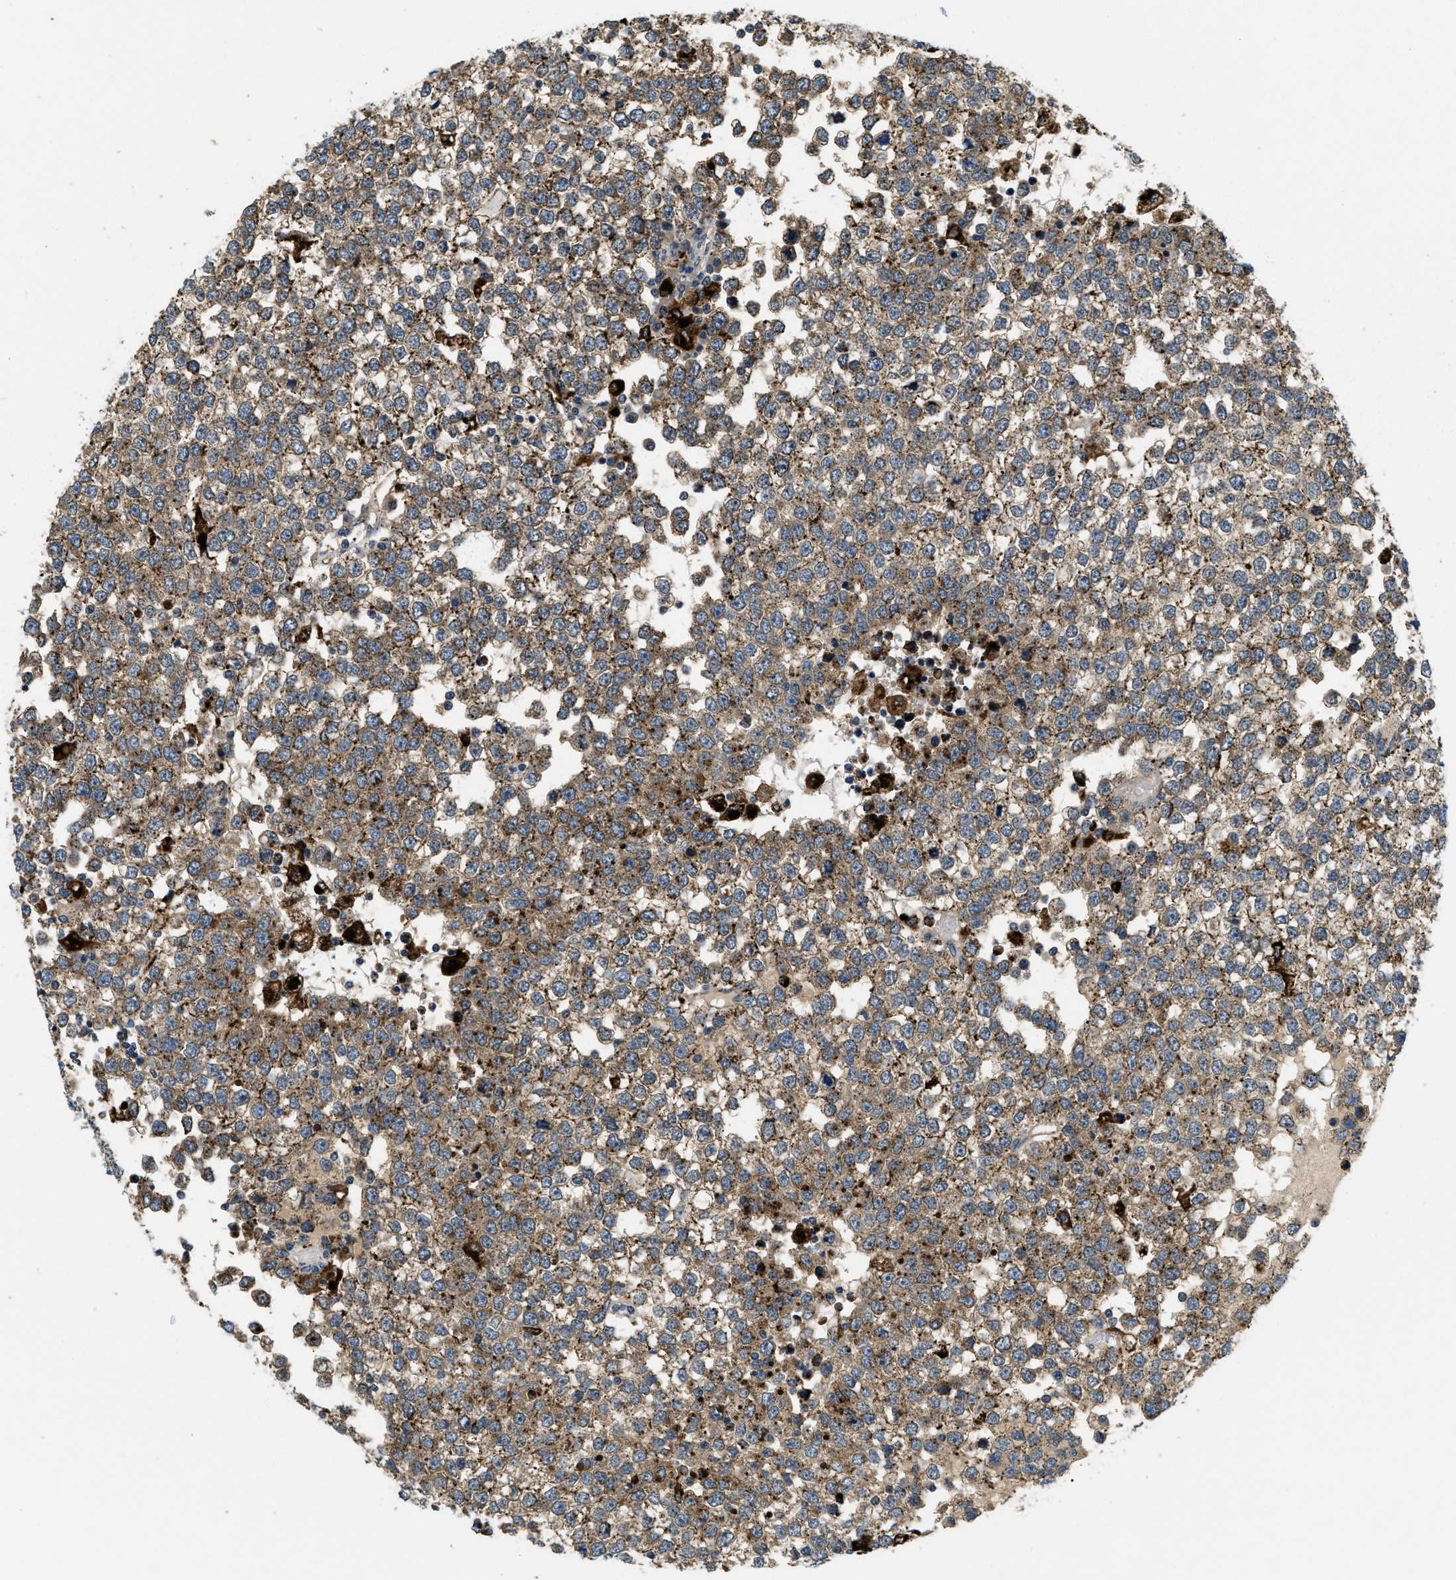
{"staining": {"intensity": "moderate", "quantity": ">75%", "location": "cytoplasmic/membranous"}, "tissue": "testis cancer", "cell_type": "Tumor cells", "image_type": "cancer", "snomed": [{"axis": "morphology", "description": "Seminoma, NOS"}, {"axis": "topography", "description": "Testis"}], "caption": "Testis cancer (seminoma) tissue displays moderate cytoplasmic/membranous expression in approximately >75% of tumor cells The staining is performed using DAB (3,3'-diaminobenzidine) brown chromogen to label protein expression. The nuclei are counter-stained blue using hematoxylin.", "gene": "BMPR2", "patient": {"sex": "male", "age": 65}}